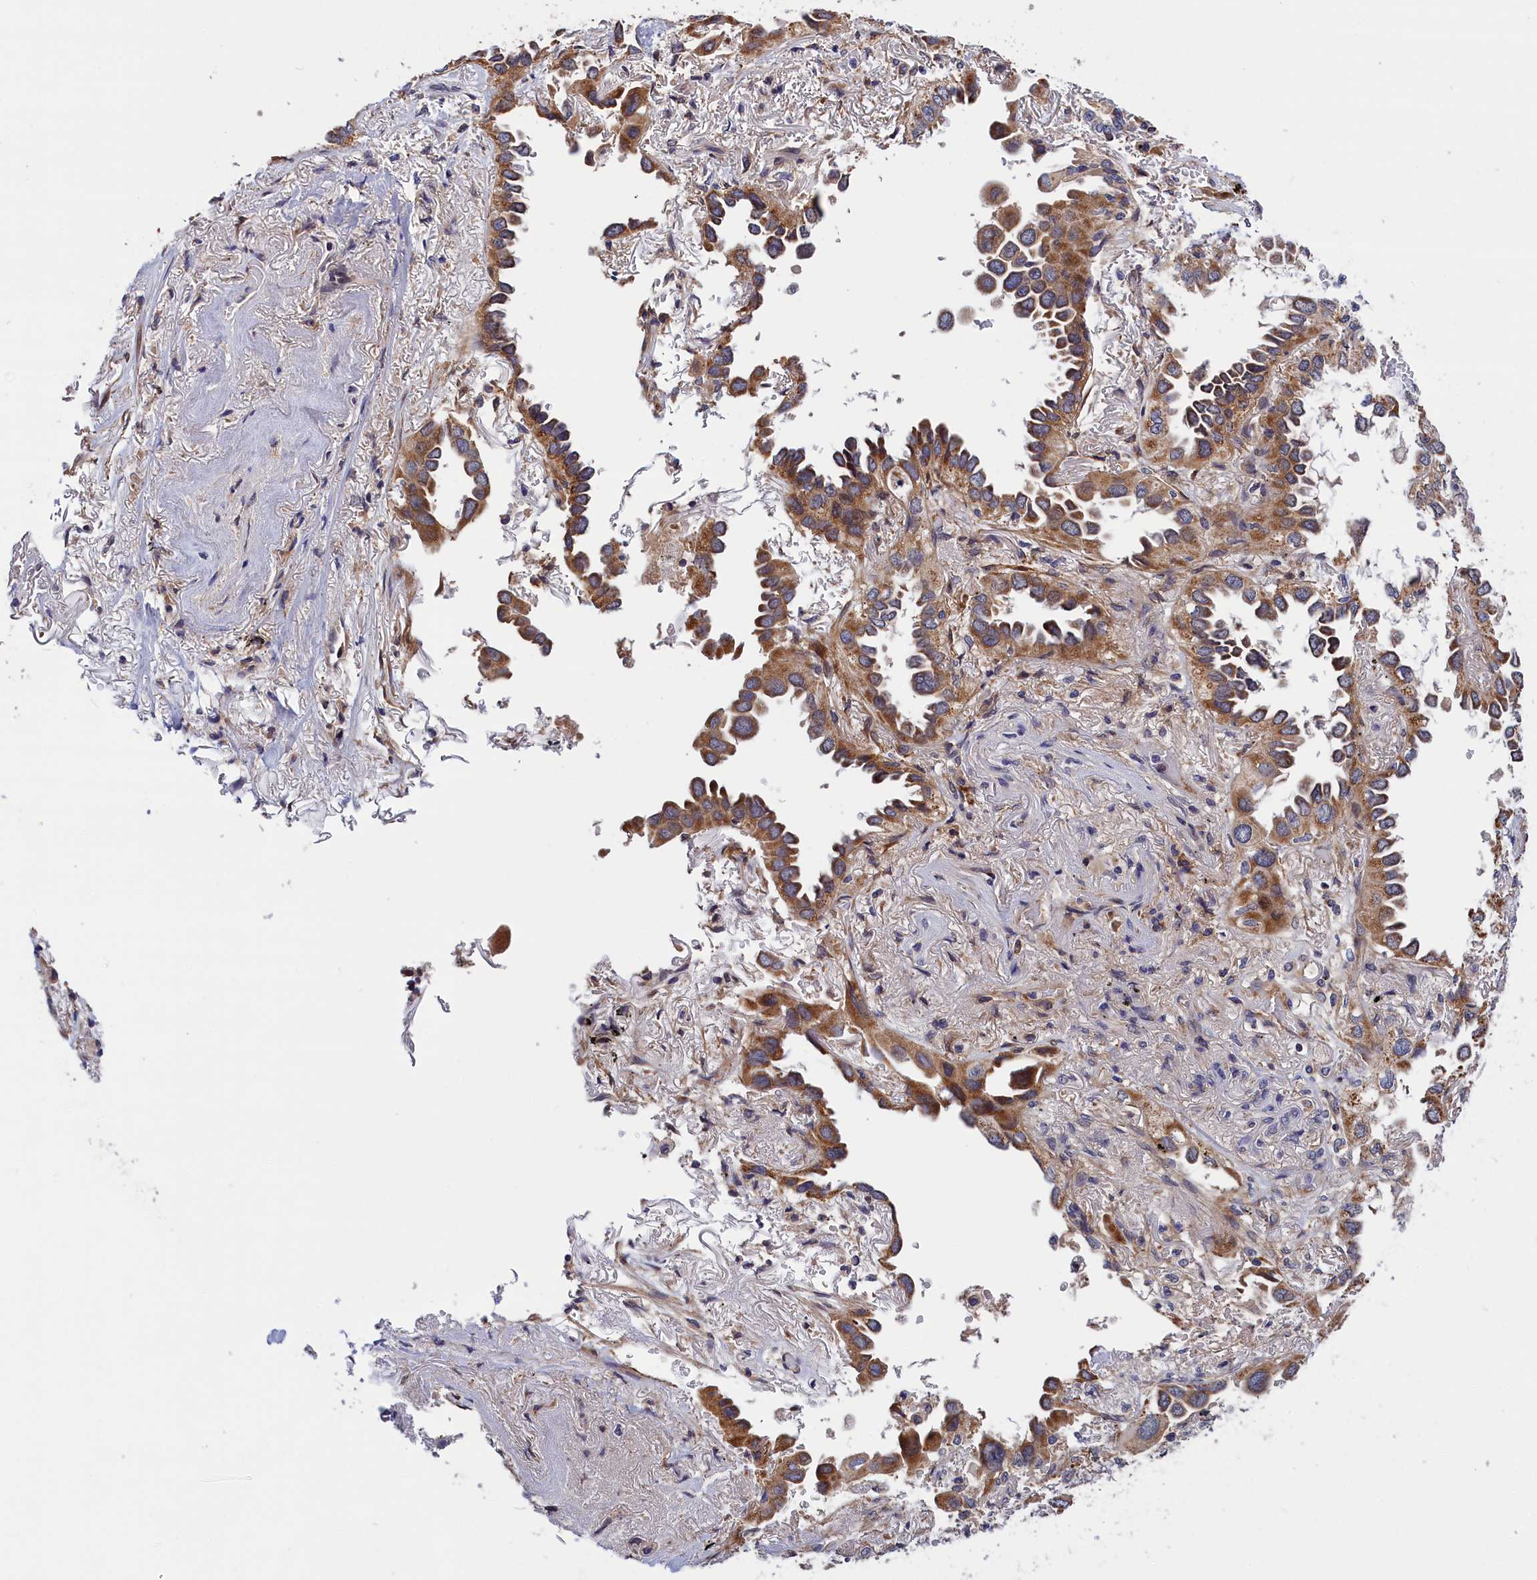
{"staining": {"intensity": "moderate", "quantity": ">75%", "location": "cytoplasmic/membranous"}, "tissue": "lung cancer", "cell_type": "Tumor cells", "image_type": "cancer", "snomed": [{"axis": "morphology", "description": "Adenocarcinoma, NOS"}, {"axis": "topography", "description": "Lung"}], "caption": "Lung cancer stained for a protein (brown) exhibits moderate cytoplasmic/membranous positive staining in about >75% of tumor cells.", "gene": "CRACD", "patient": {"sex": "female", "age": 76}}